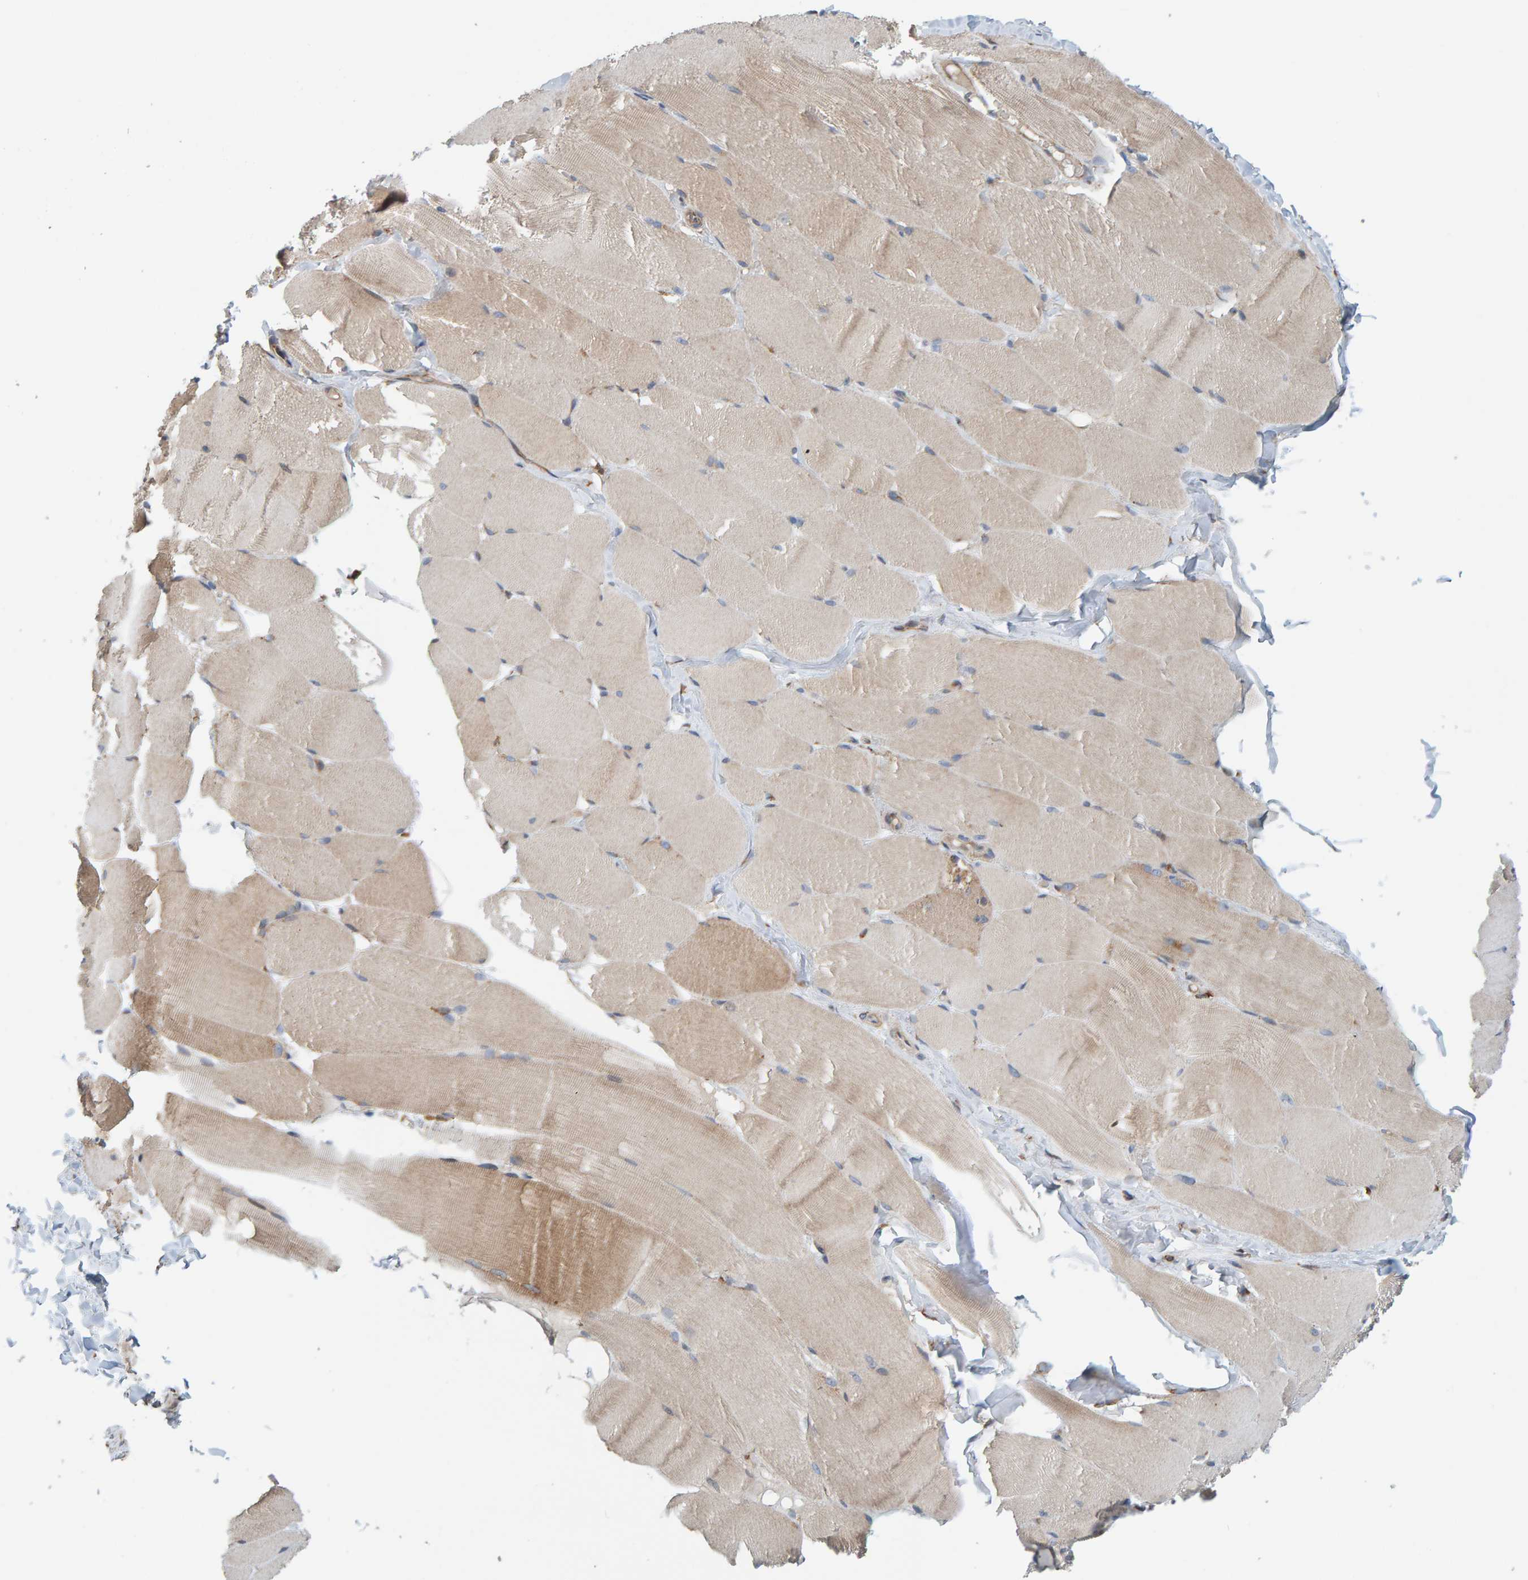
{"staining": {"intensity": "moderate", "quantity": "<25%", "location": "cytoplasmic/membranous"}, "tissue": "skeletal muscle", "cell_type": "Myocytes", "image_type": "normal", "snomed": [{"axis": "morphology", "description": "Normal tissue, NOS"}, {"axis": "topography", "description": "Skin"}, {"axis": "topography", "description": "Skeletal muscle"}], "caption": "Skeletal muscle was stained to show a protein in brown. There is low levels of moderate cytoplasmic/membranous positivity in approximately <25% of myocytes. The staining is performed using DAB brown chromogen to label protein expression. The nuclei are counter-stained blue using hematoxylin.", "gene": "MRPL45", "patient": {"sex": "male", "age": 83}}